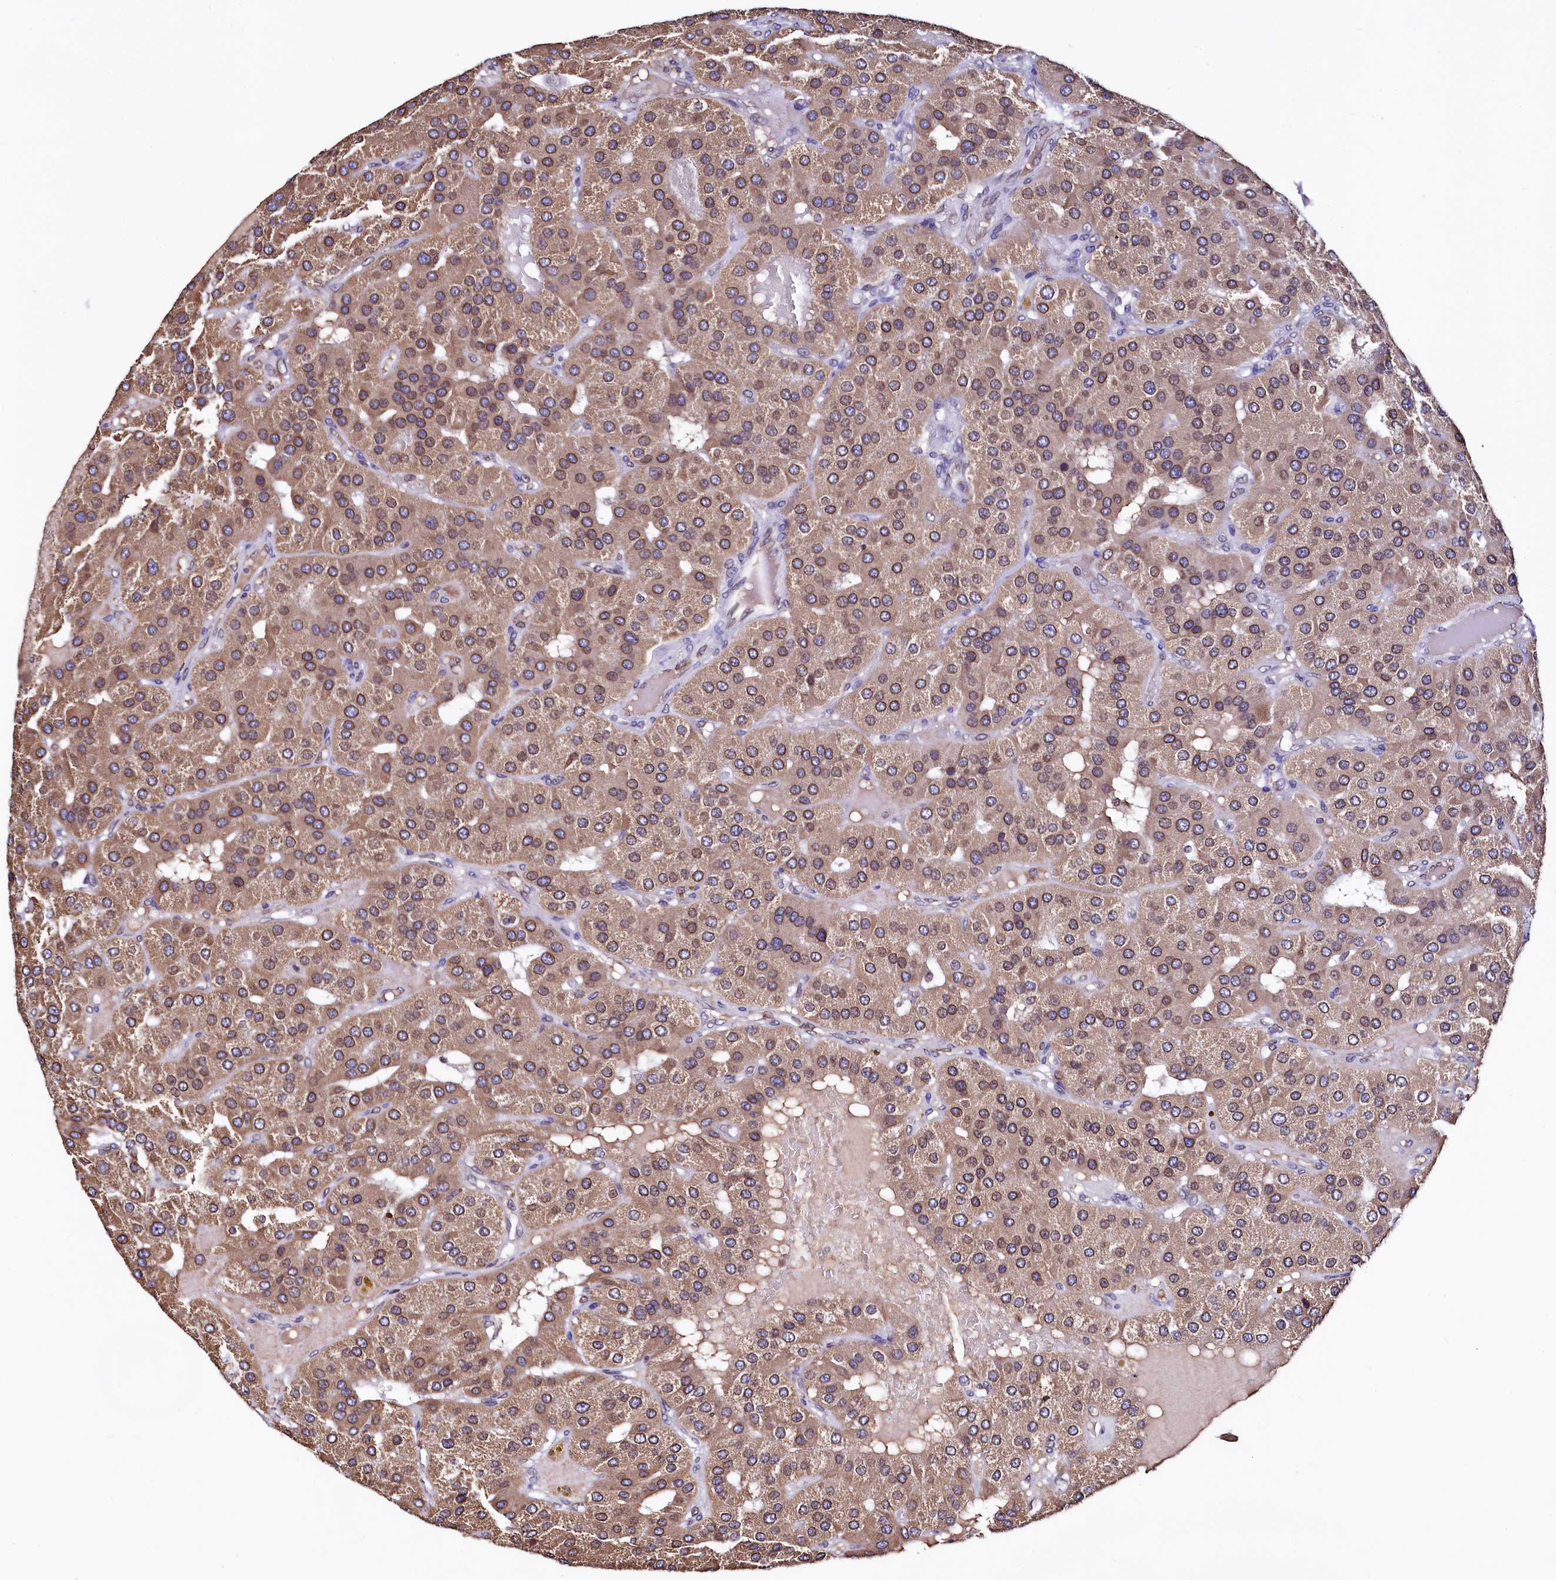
{"staining": {"intensity": "moderate", "quantity": ">75%", "location": "cytoplasmic/membranous,nuclear"}, "tissue": "parathyroid gland", "cell_type": "Glandular cells", "image_type": "normal", "snomed": [{"axis": "morphology", "description": "Normal tissue, NOS"}, {"axis": "morphology", "description": "Adenoma, NOS"}, {"axis": "topography", "description": "Parathyroid gland"}], "caption": "Protein expression by IHC reveals moderate cytoplasmic/membranous,nuclear staining in approximately >75% of glandular cells in normal parathyroid gland.", "gene": "HAND1", "patient": {"sex": "female", "age": 86}}